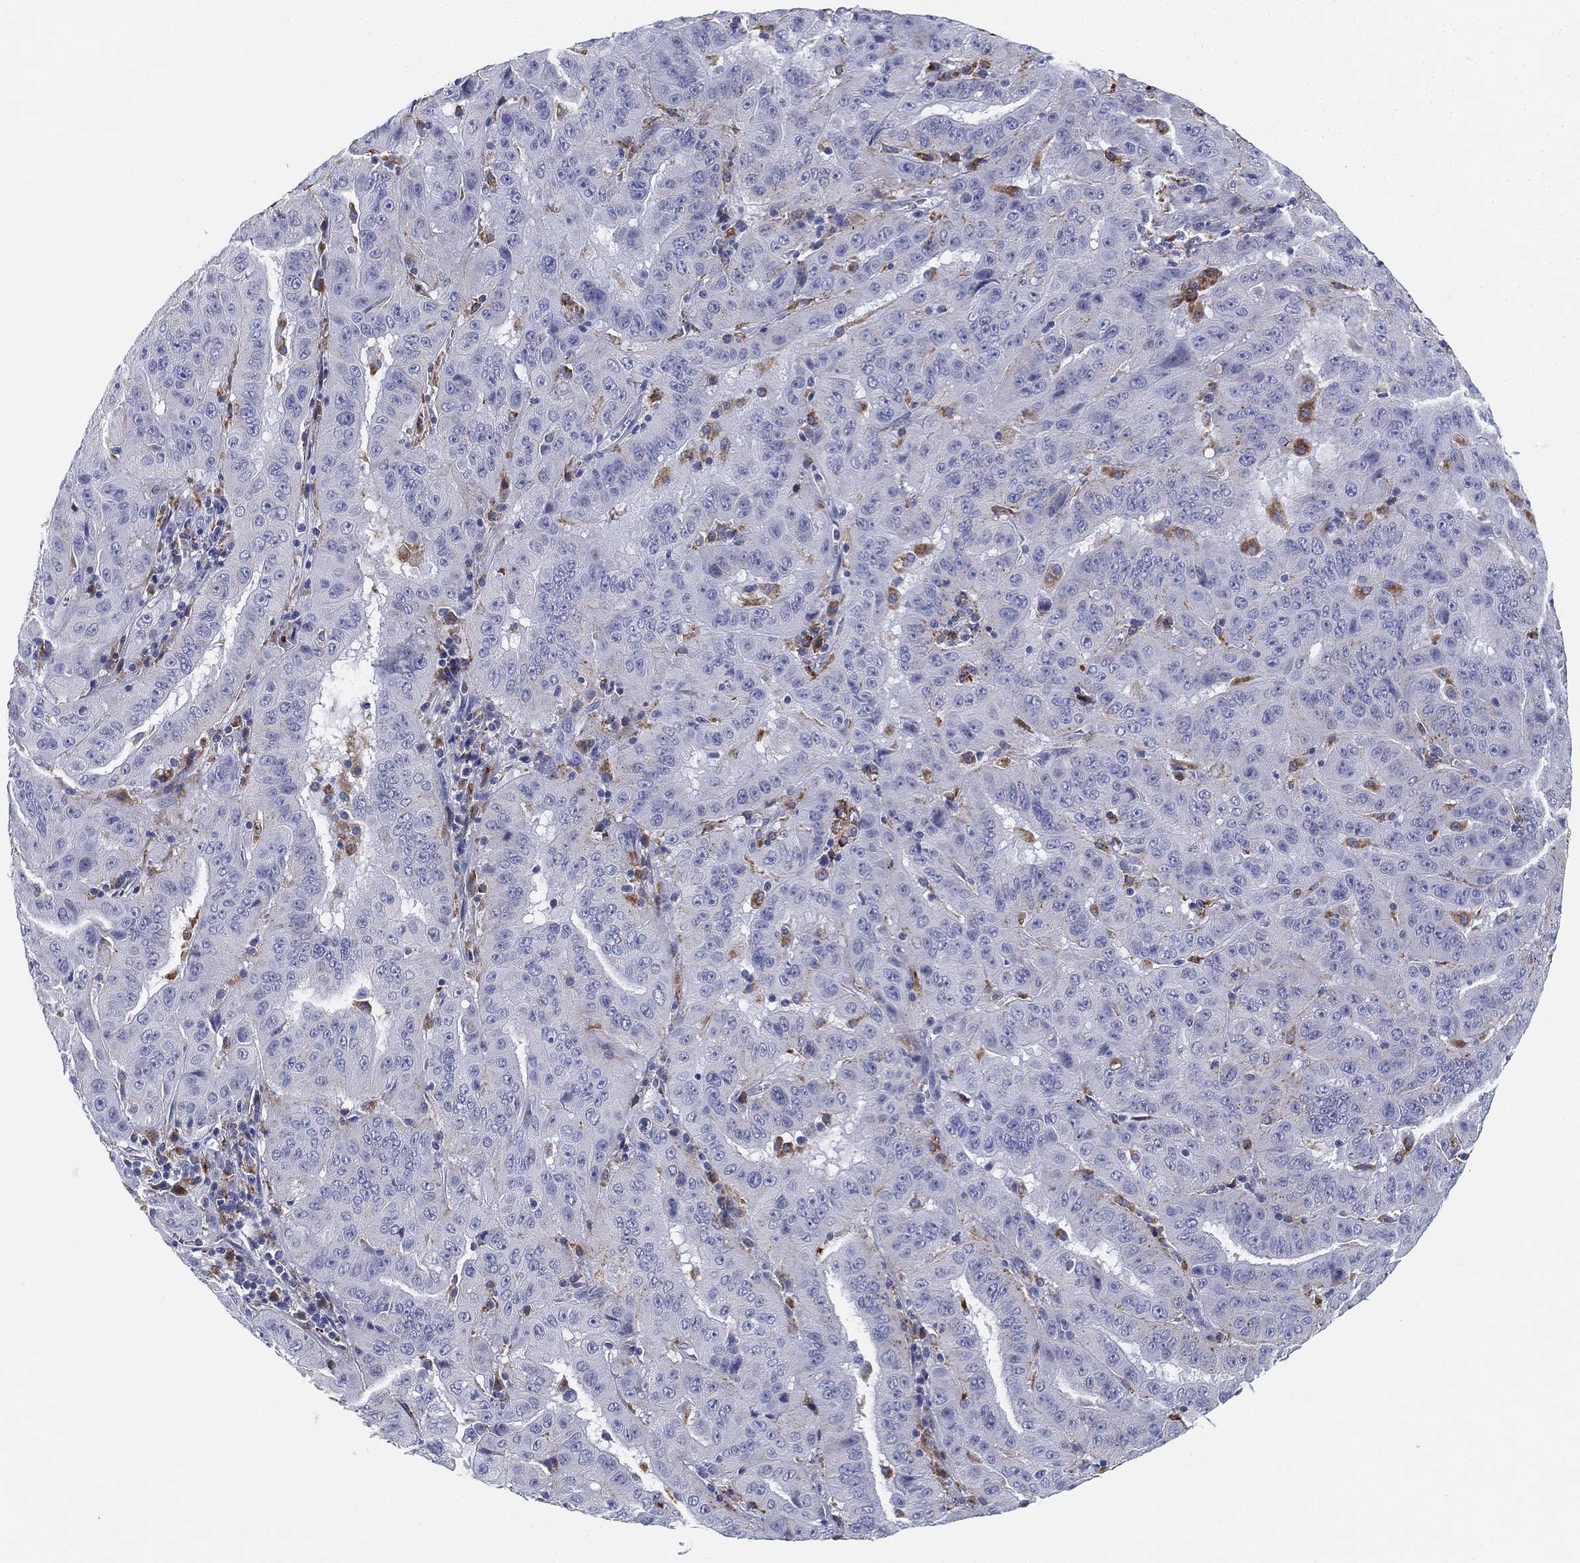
{"staining": {"intensity": "negative", "quantity": "none", "location": "none"}, "tissue": "pancreatic cancer", "cell_type": "Tumor cells", "image_type": "cancer", "snomed": [{"axis": "morphology", "description": "Adenocarcinoma, NOS"}, {"axis": "topography", "description": "Pancreas"}], "caption": "Immunohistochemistry (IHC) of human pancreatic cancer shows no expression in tumor cells. (Stains: DAB IHC with hematoxylin counter stain, Microscopy: brightfield microscopy at high magnification).", "gene": "NPC2", "patient": {"sex": "male", "age": 63}}